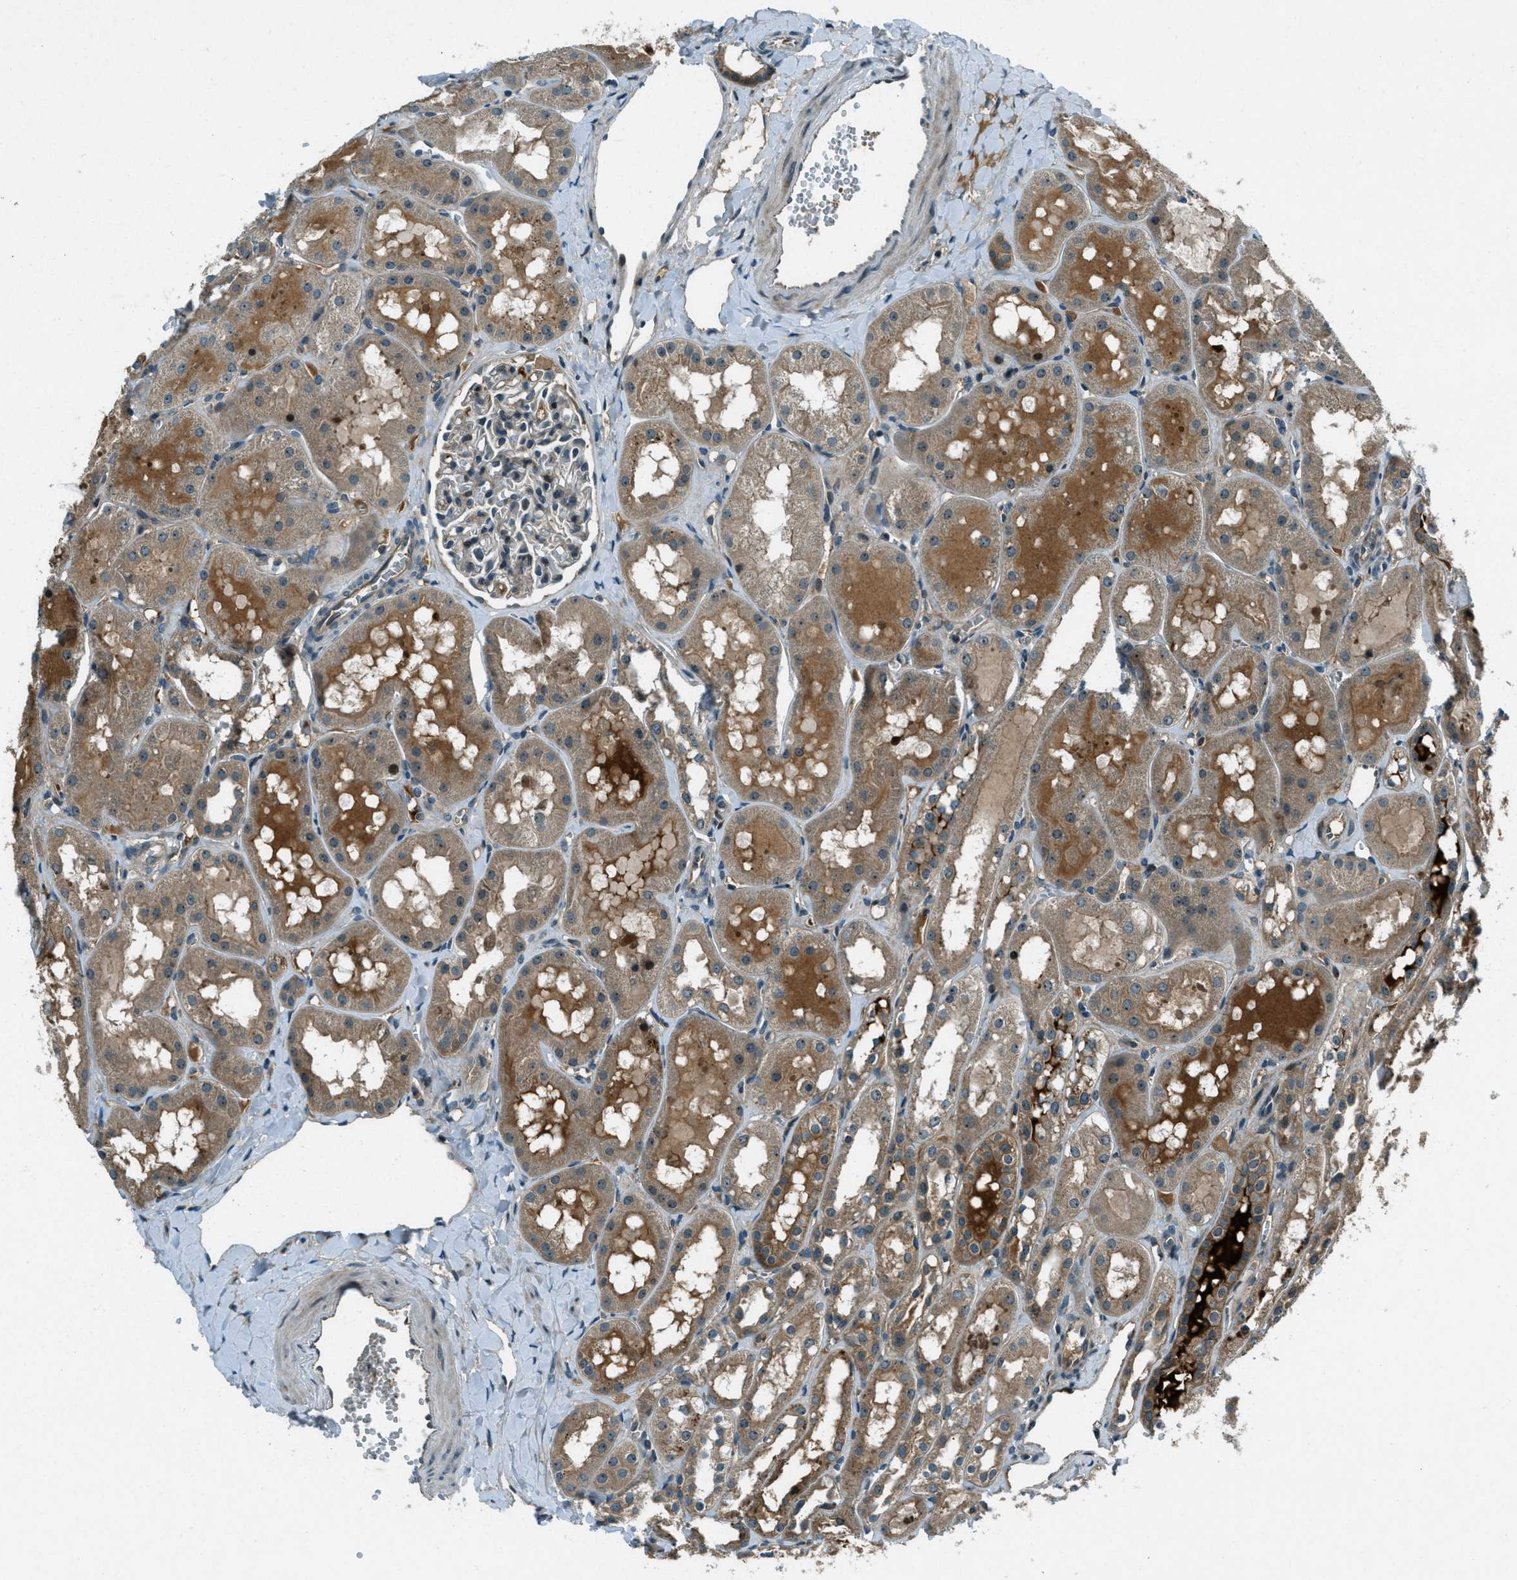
{"staining": {"intensity": "weak", "quantity": "25%-75%", "location": "cytoplasmic/membranous"}, "tissue": "kidney", "cell_type": "Cells in glomeruli", "image_type": "normal", "snomed": [{"axis": "morphology", "description": "Normal tissue, NOS"}, {"axis": "topography", "description": "Kidney"}, {"axis": "topography", "description": "Urinary bladder"}], "caption": "The image exhibits immunohistochemical staining of benign kidney. There is weak cytoplasmic/membranous positivity is appreciated in approximately 25%-75% of cells in glomeruli. (Brightfield microscopy of DAB IHC at high magnification).", "gene": "STK11", "patient": {"sex": "male", "age": 16}}